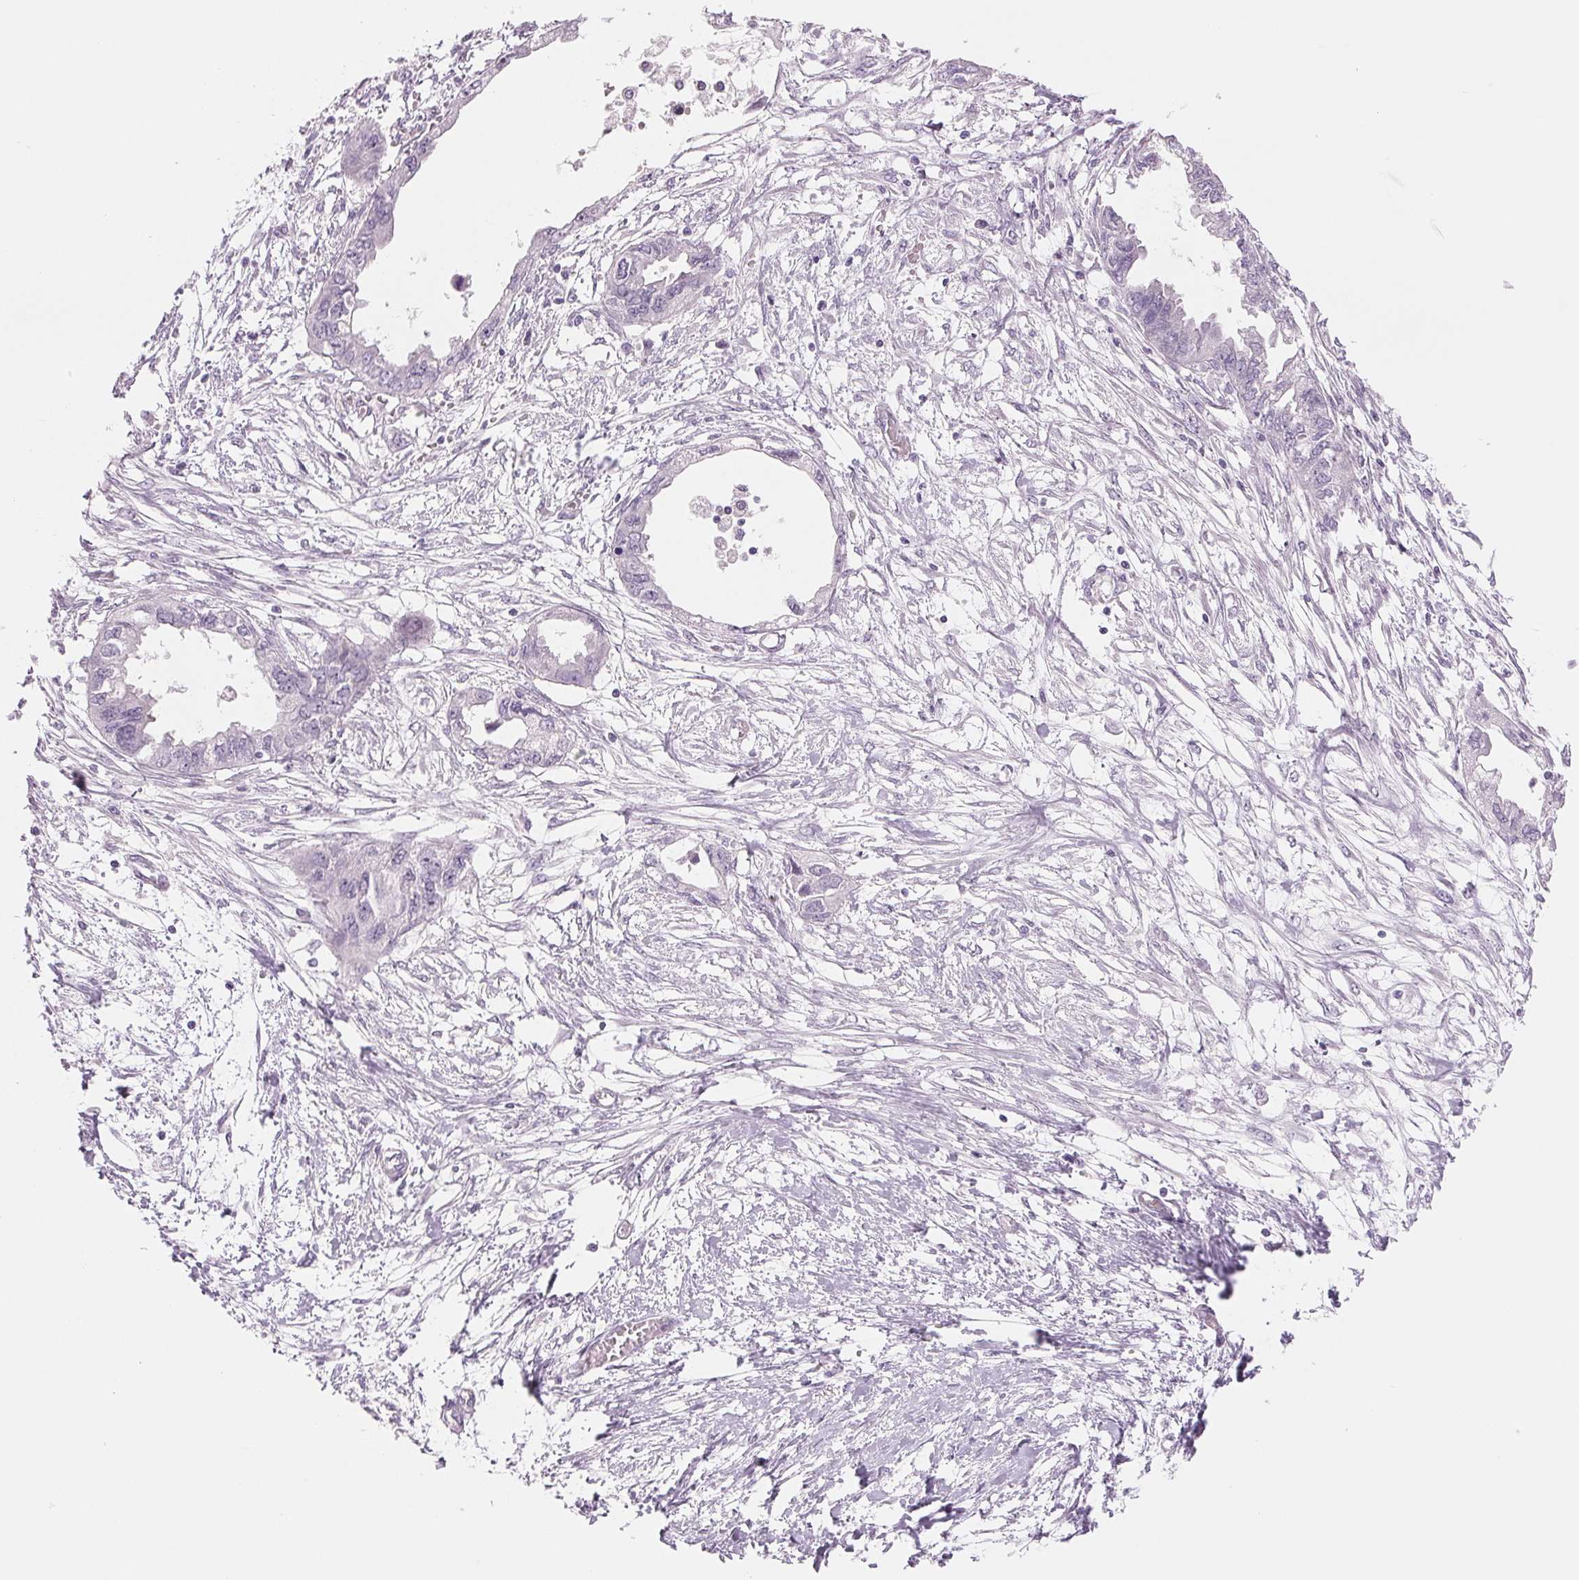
{"staining": {"intensity": "negative", "quantity": "none", "location": "none"}, "tissue": "endometrial cancer", "cell_type": "Tumor cells", "image_type": "cancer", "snomed": [{"axis": "morphology", "description": "Adenocarcinoma, NOS"}, {"axis": "morphology", "description": "Adenocarcinoma, metastatic, NOS"}, {"axis": "topography", "description": "Adipose tissue"}, {"axis": "topography", "description": "Endometrium"}], "caption": "Image shows no protein staining in tumor cells of adenocarcinoma (endometrial) tissue.", "gene": "CCDC168", "patient": {"sex": "female", "age": 67}}